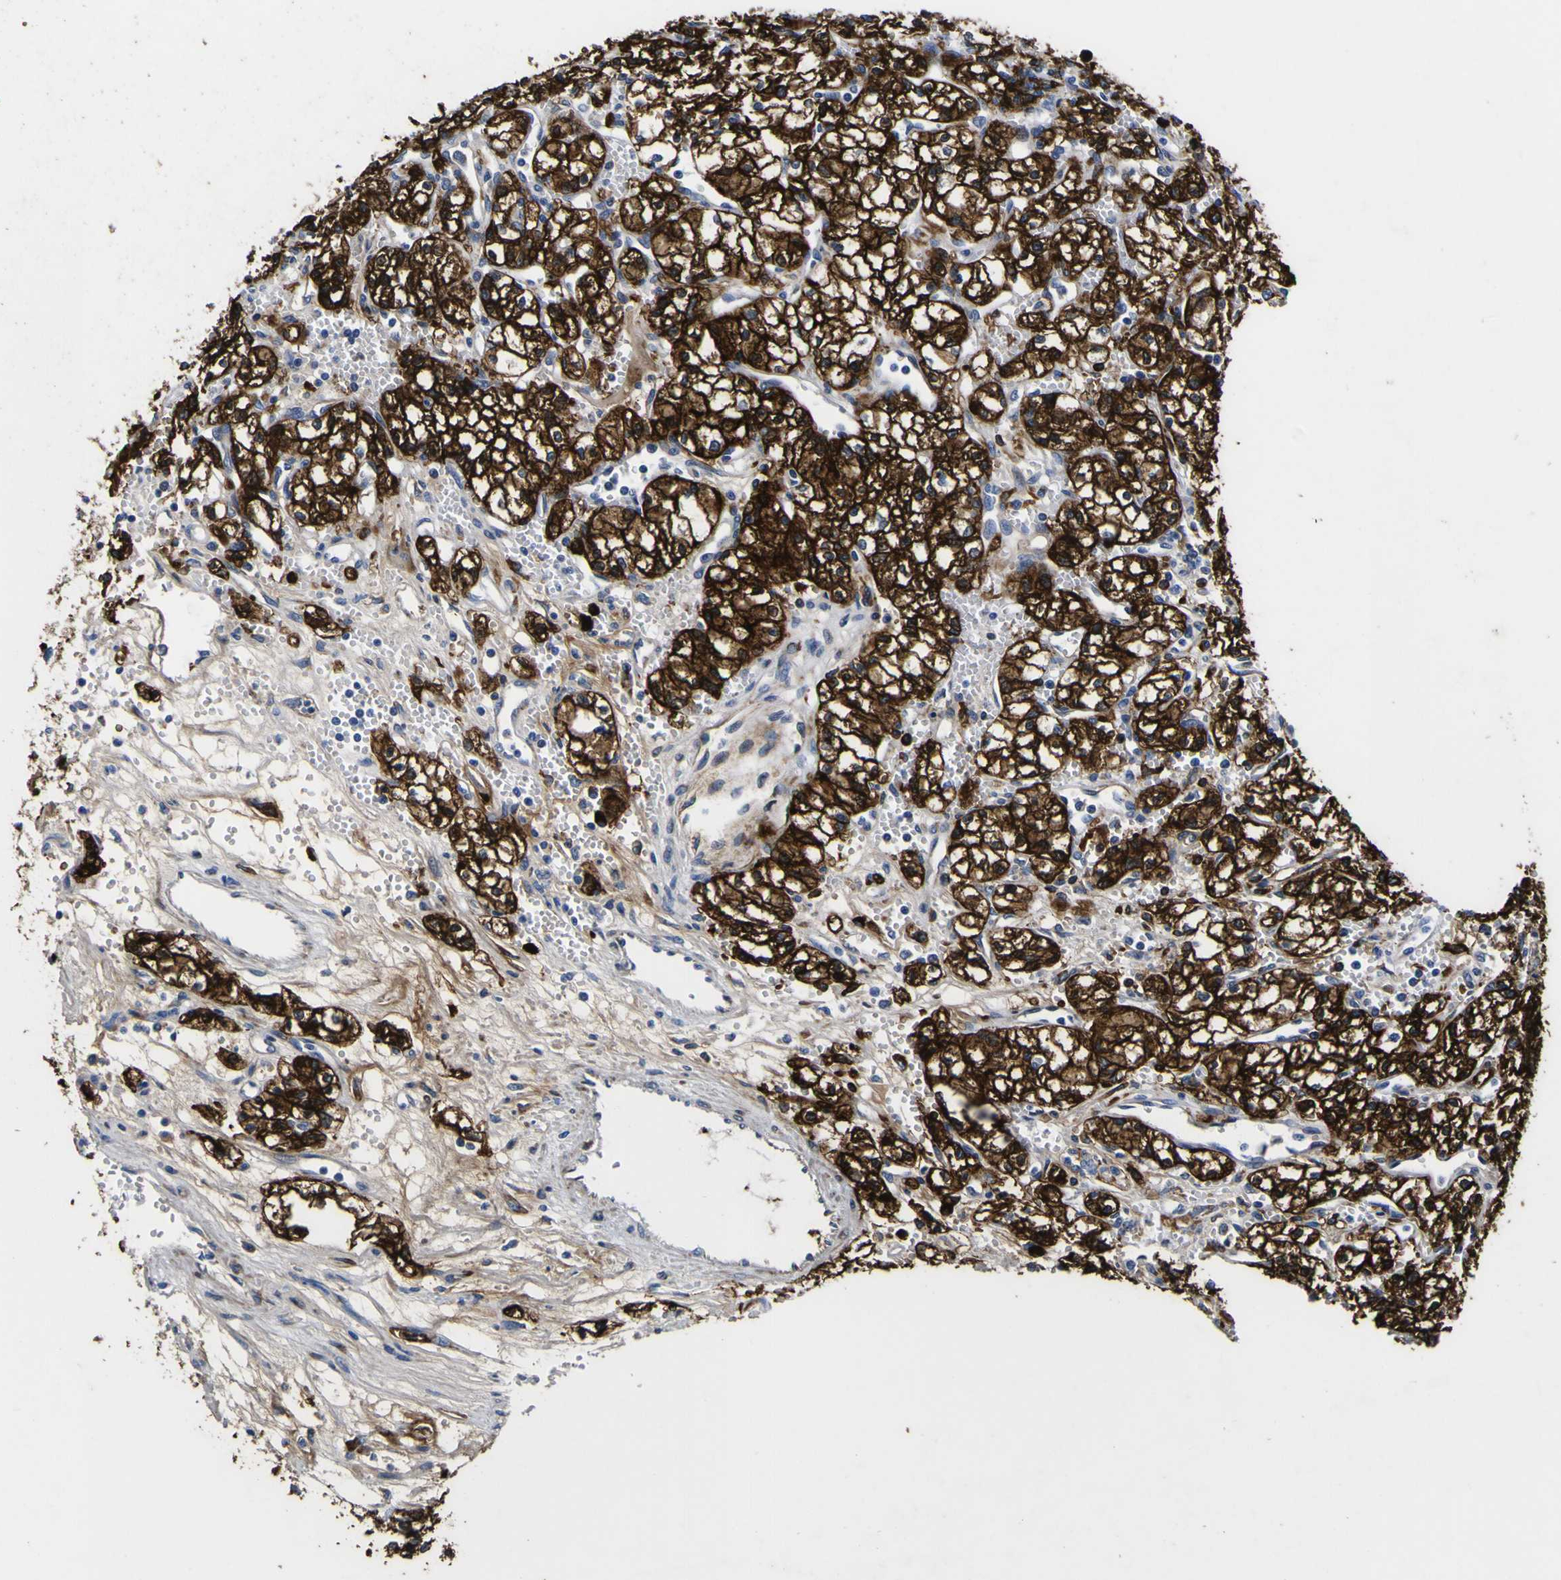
{"staining": {"intensity": "strong", "quantity": ">75%", "location": "cytoplasmic/membranous"}, "tissue": "renal cancer", "cell_type": "Tumor cells", "image_type": "cancer", "snomed": [{"axis": "morphology", "description": "Normal tissue, NOS"}, {"axis": "morphology", "description": "Adenocarcinoma, NOS"}, {"axis": "topography", "description": "Kidney"}], "caption": "A brown stain labels strong cytoplasmic/membranous positivity of a protein in renal adenocarcinoma tumor cells. Immunohistochemistry (ihc) stains the protein of interest in brown and the nuclei are stained blue.", "gene": "SCD", "patient": {"sex": "male", "age": 59}}